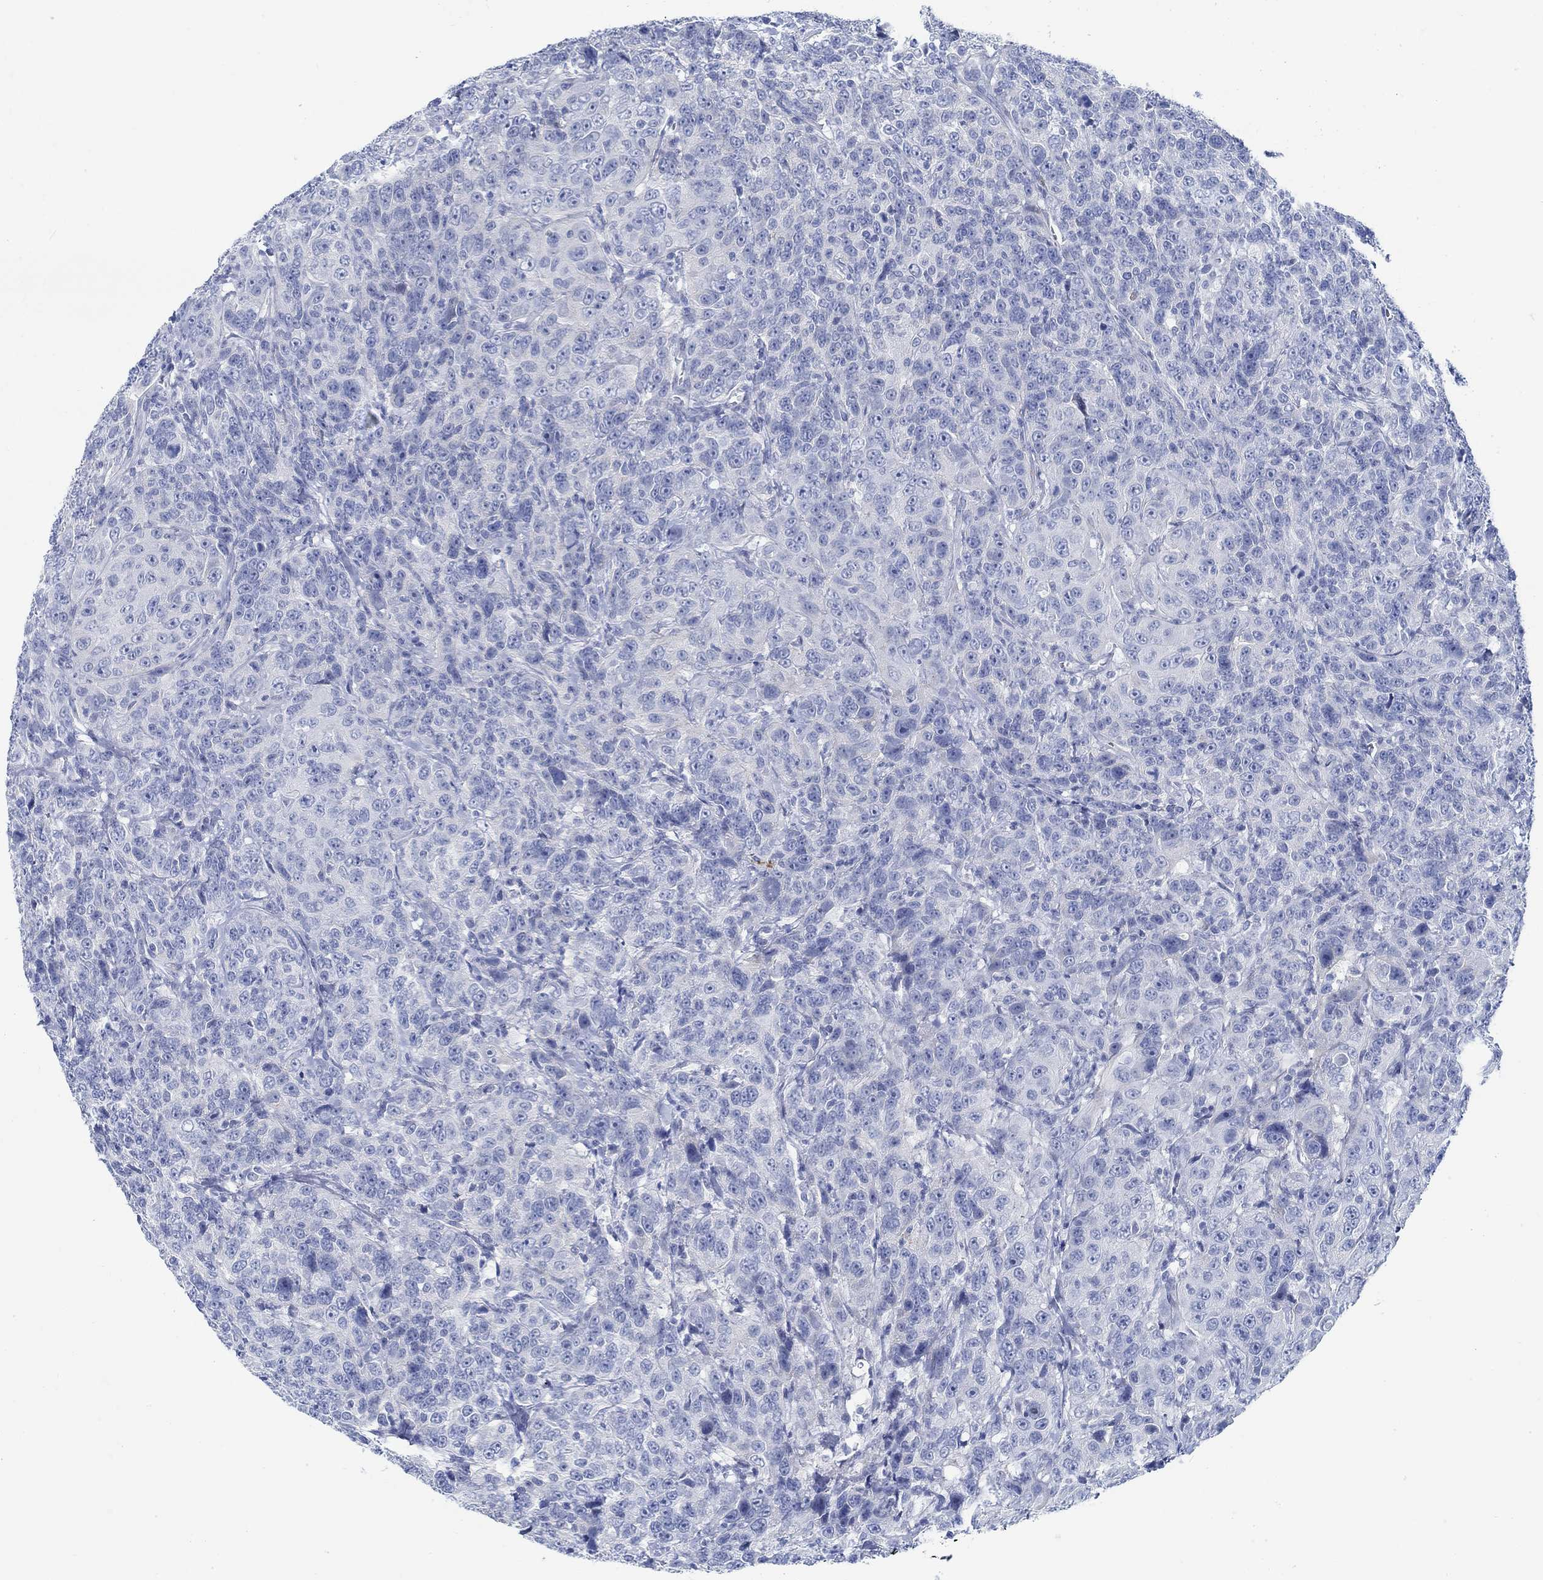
{"staining": {"intensity": "negative", "quantity": "none", "location": "none"}, "tissue": "urothelial cancer", "cell_type": "Tumor cells", "image_type": "cancer", "snomed": [{"axis": "morphology", "description": "Urothelial carcinoma, NOS"}, {"axis": "morphology", "description": "Urothelial carcinoma, High grade"}, {"axis": "topography", "description": "Urinary bladder"}], "caption": "Human urothelial carcinoma (high-grade) stained for a protein using IHC demonstrates no staining in tumor cells.", "gene": "RBM20", "patient": {"sex": "female", "age": 73}}